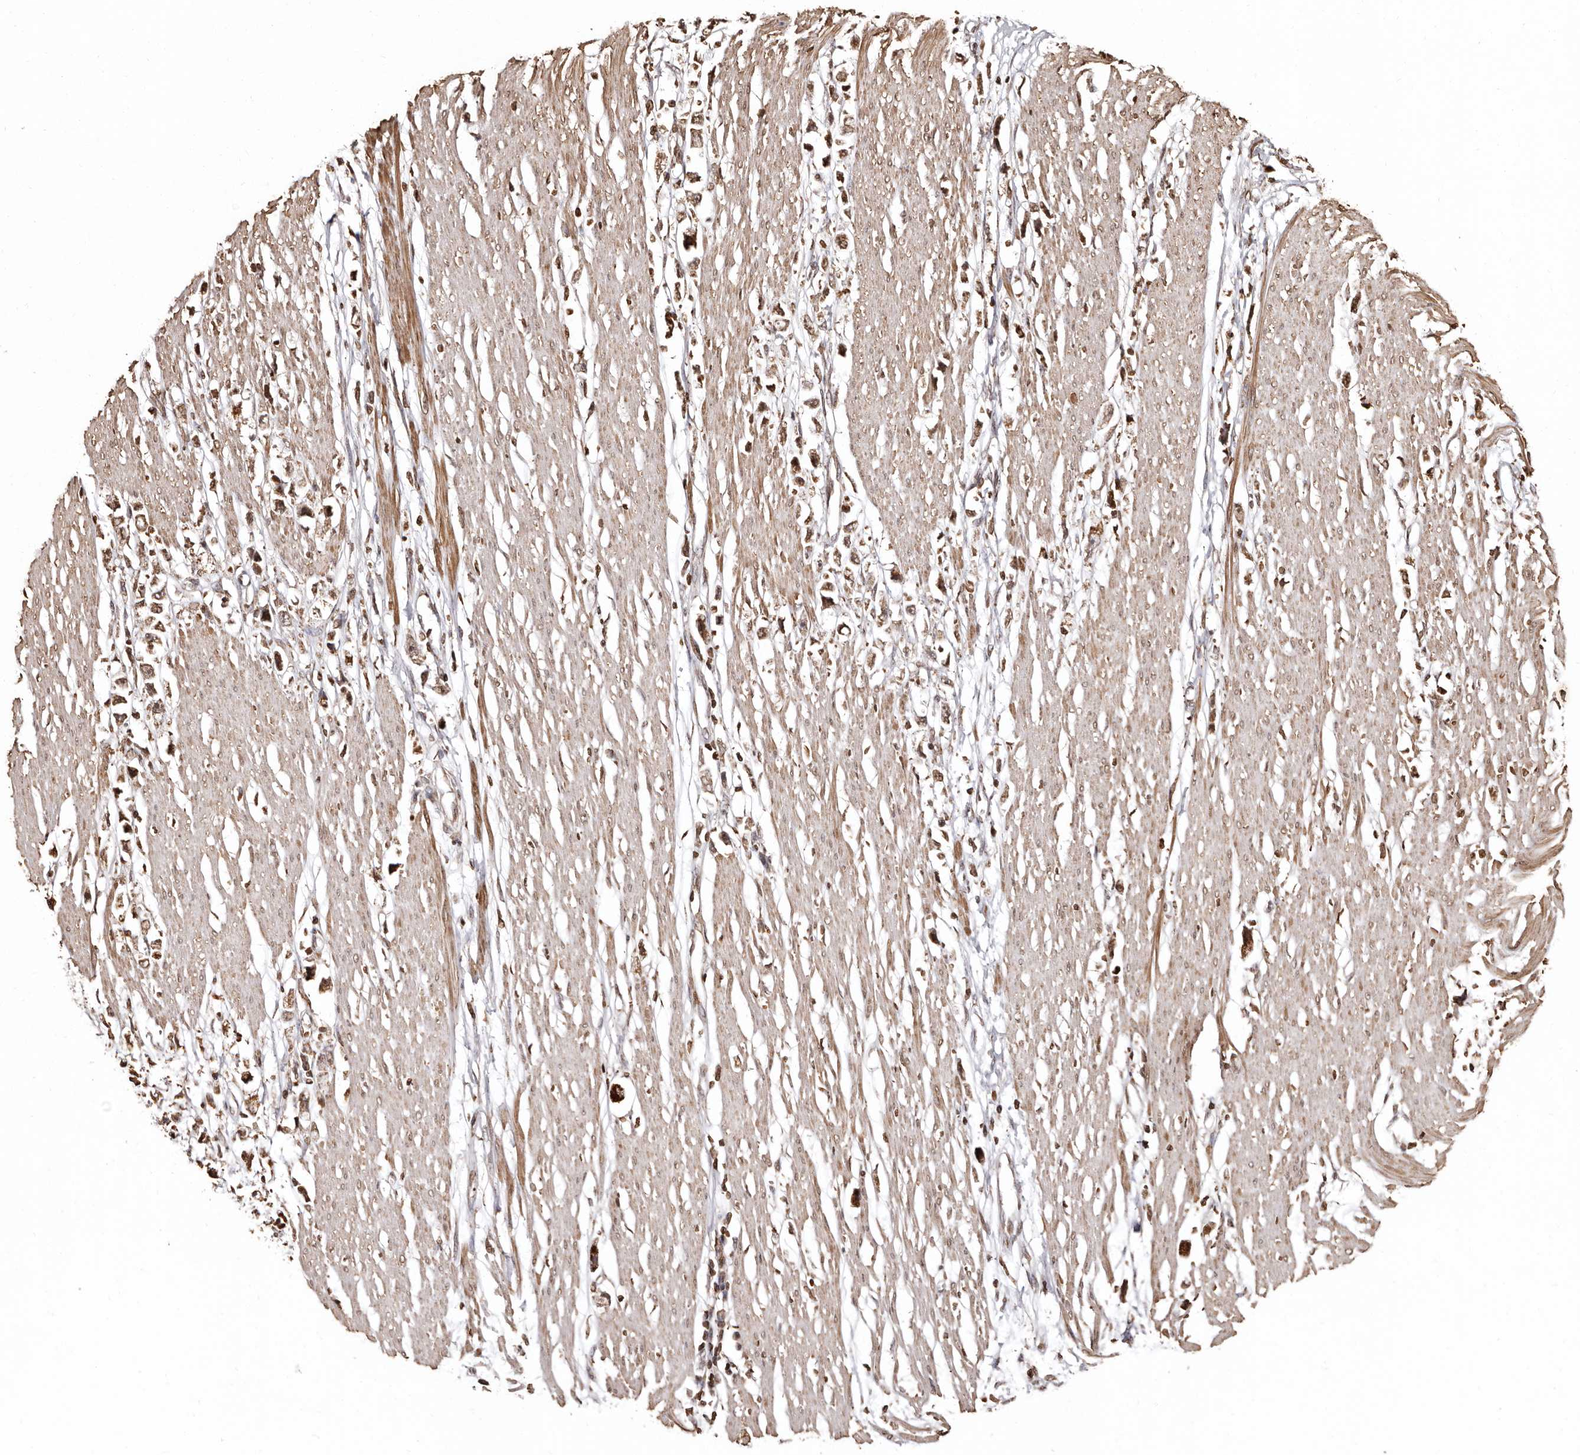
{"staining": {"intensity": "moderate", "quantity": ">75%", "location": "nuclear"}, "tissue": "stomach cancer", "cell_type": "Tumor cells", "image_type": "cancer", "snomed": [{"axis": "morphology", "description": "Adenocarcinoma, NOS"}, {"axis": "topography", "description": "Stomach"}], "caption": "IHC photomicrograph of stomach cancer stained for a protein (brown), which exhibits medium levels of moderate nuclear staining in approximately >75% of tumor cells.", "gene": "CCDC190", "patient": {"sex": "female", "age": 59}}